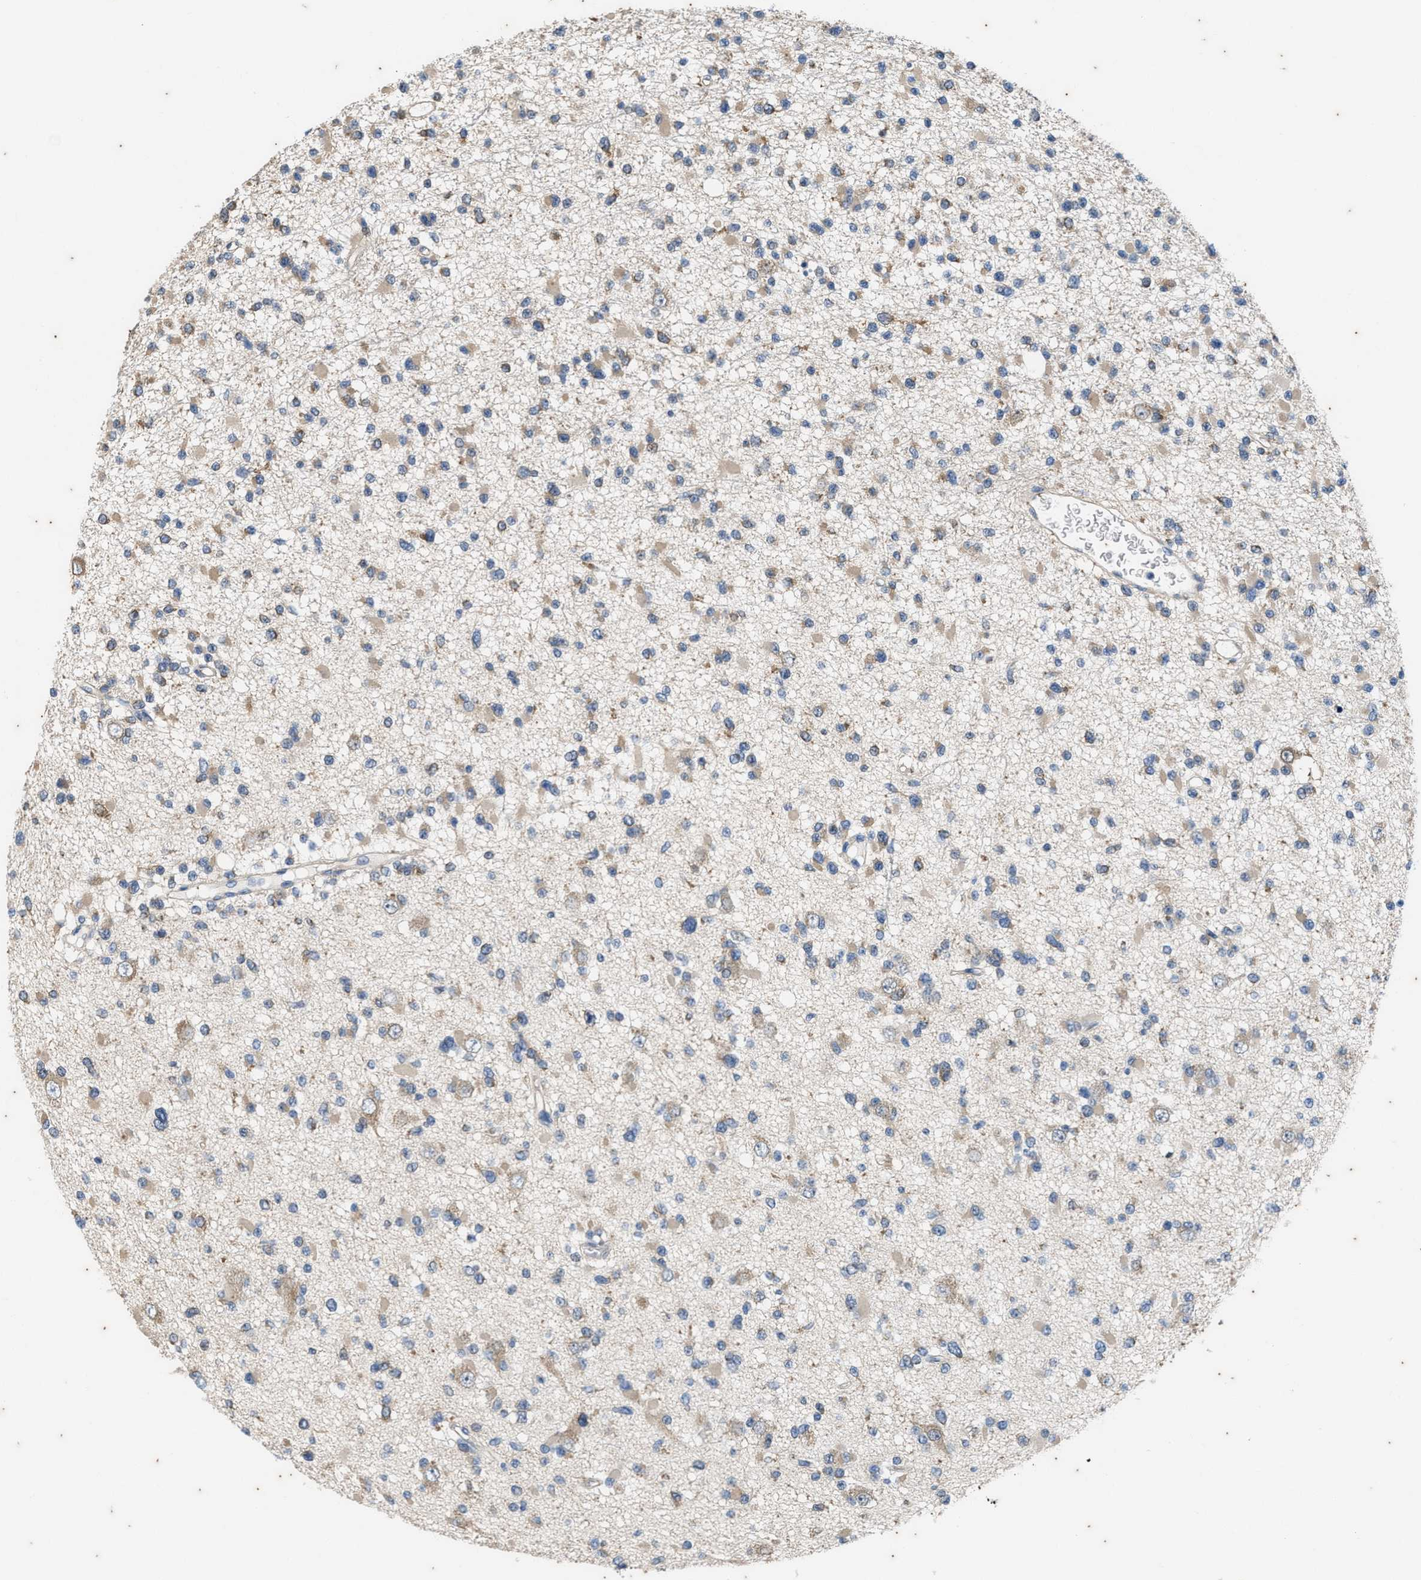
{"staining": {"intensity": "weak", "quantity": "25%-75%", "location": "cytoplasmic/membranous"}, "tissue": "glioma", "cell_type": "Tumor cells", "image_type": "cancer", "snomed": [{"axis": "morphology", "description": "Glioma, malignant, Low grade"}, {"axis": "topography", "description": "Brain"}], "caption": "Immunohistochemical staining of glioma demonstrates low levels of weak cytoplasmic/membranous positivity in about 25%-75% of tumor cells.", "gene": "COX19", "patient": {"sex": "female", "age": 22}}